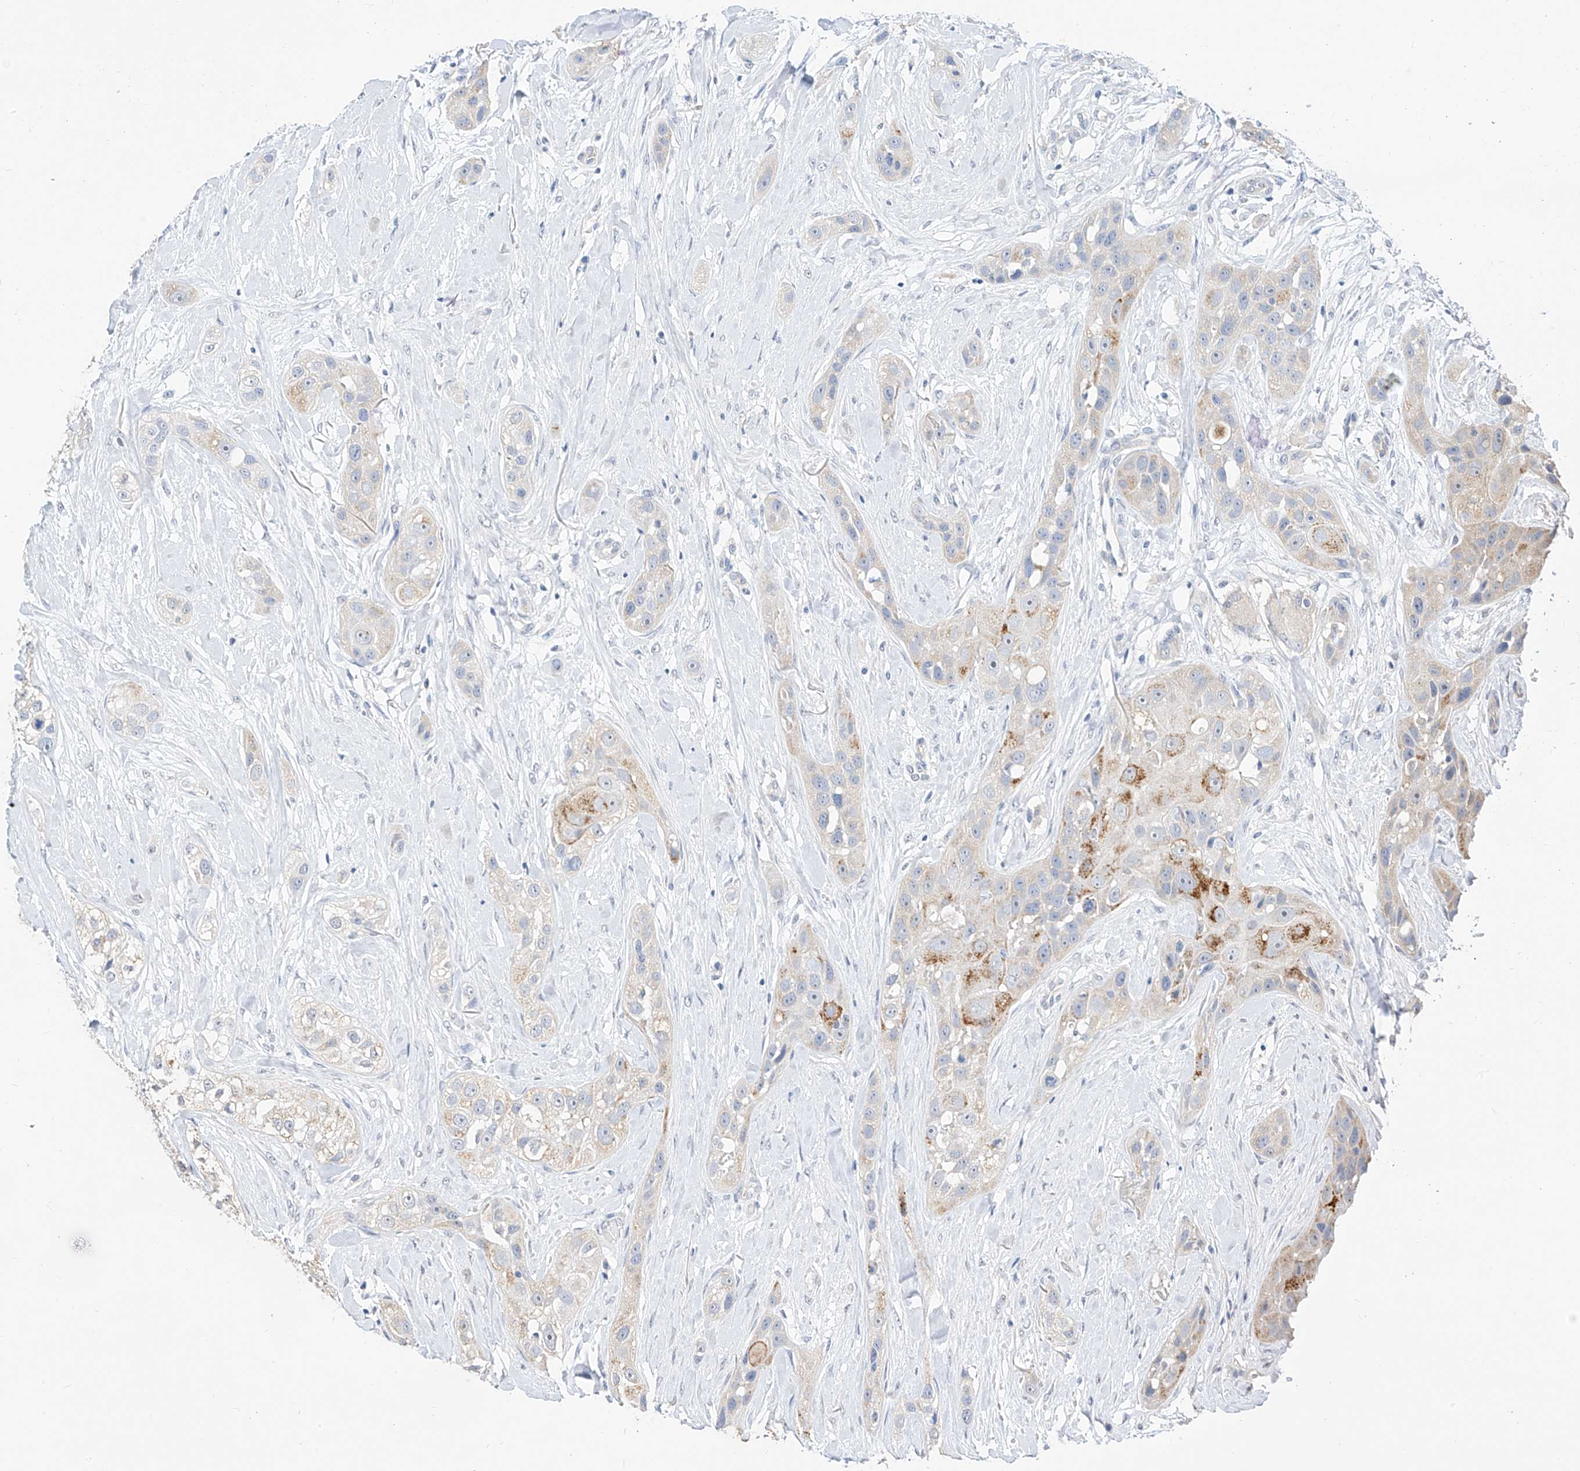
{"staining": {"intensity": "moderate", "quantity": "<25%", "location": "cytoplasmic/membranous"}, "tissue": "head and neck cancer", "cell_type": "Tumor cells", "image_type": "cancer", "snomed": [{"axis": "morphology", "description": "Normal tissue, NOS"}, {"axis": "morphology", "description": "Squamous cell carcinoma, NOS"}, {"axis": "topography", "description": "Skeletal muscle"}, {"axis": "topography", "description": "Head-Neck"}], "caption": "High-magnification brightfield microscopy of head and neck cancer stained with DAB (brown) and counterstained with hematoxylin (blue). tumor cells exhibit moderate cytoplasmic/membranous staining is appreciated in about<25% of cells.", "gene": "ZZEF1", "patient": {"sex": "male", "age": 51}}